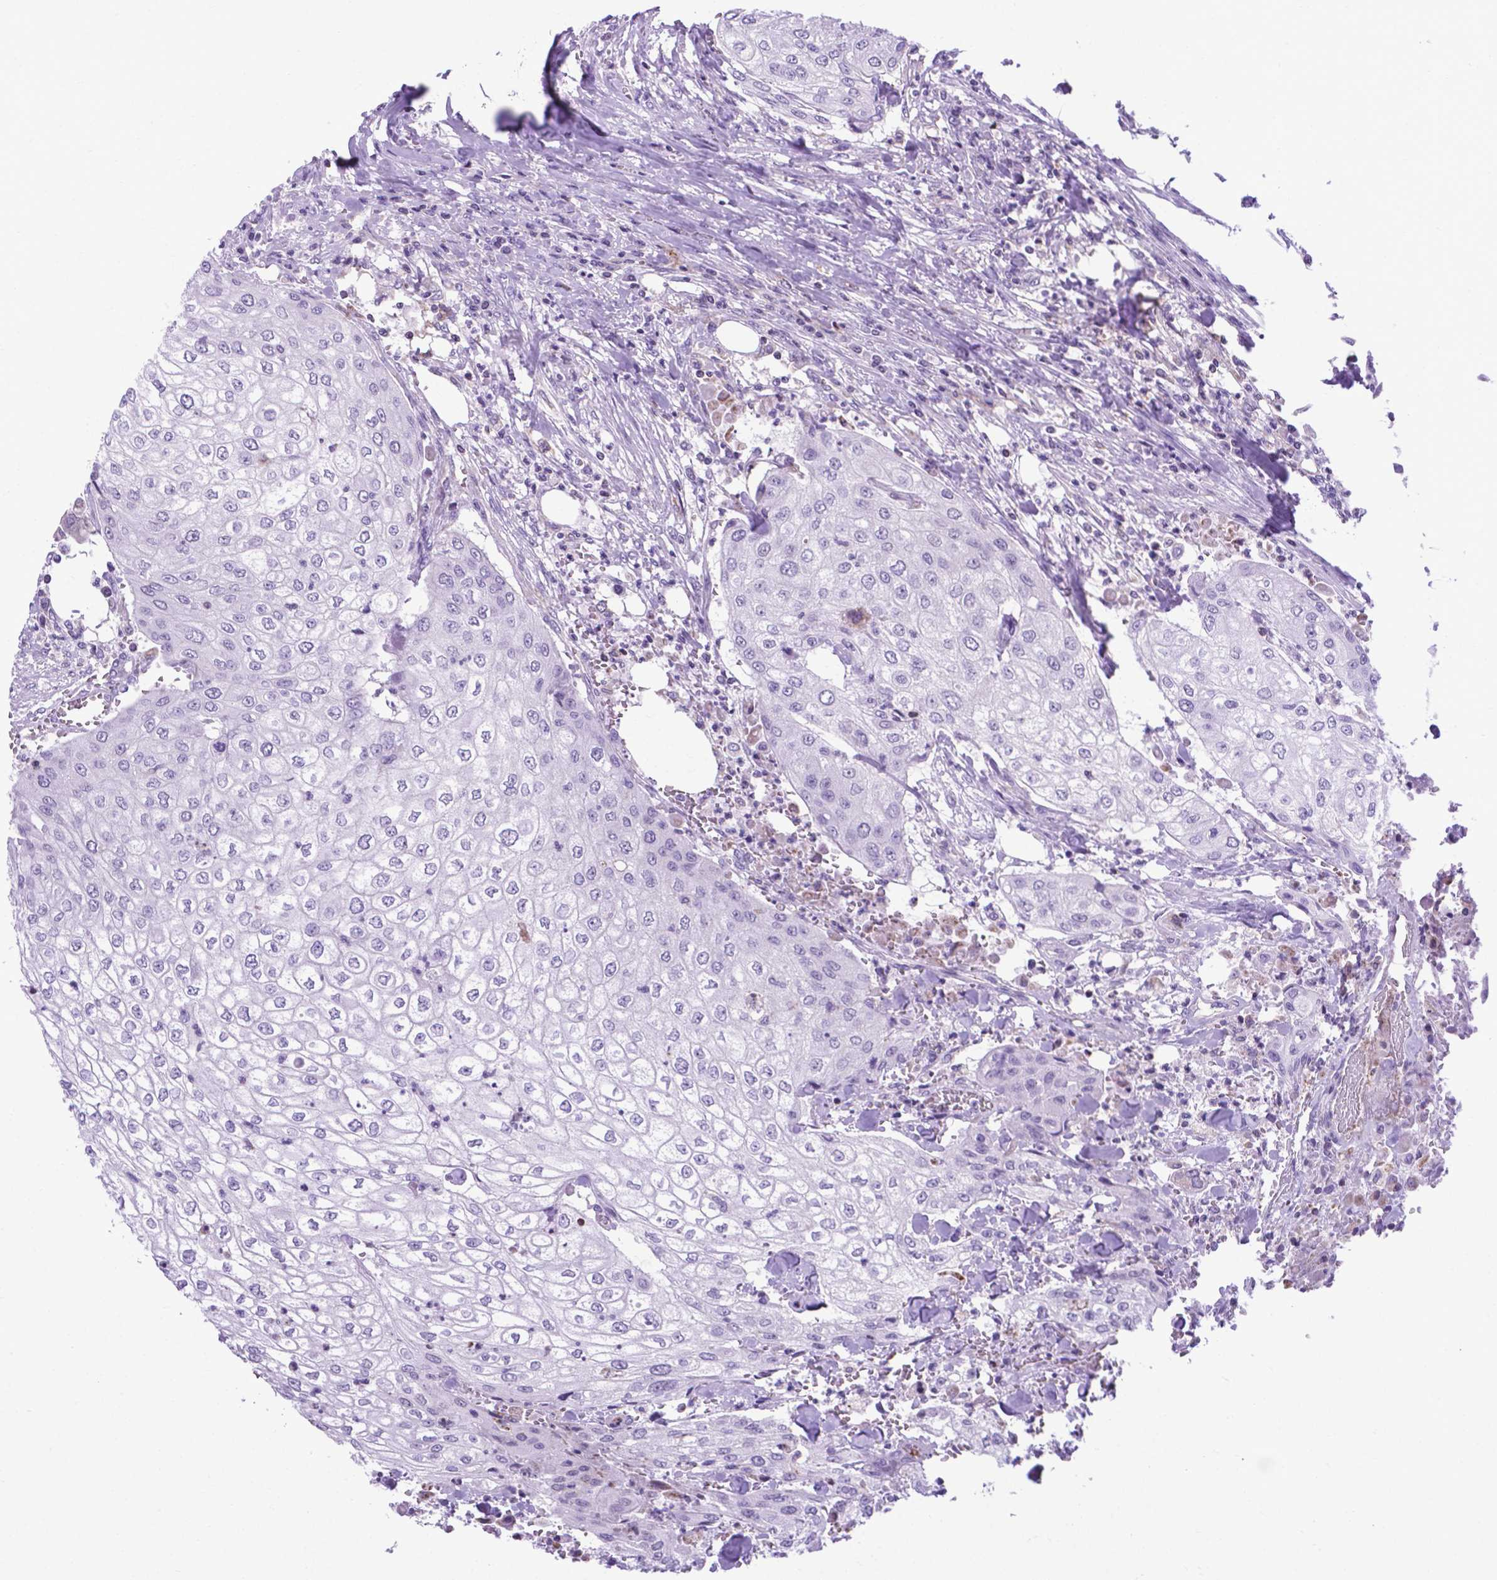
{"staining": {"intensity": "negative", "quantity": "none", "location": "none"}, "tissue": "urothelial cancer", "cell_type": "Tumor cells", "image_type": "cancer", "snomed": [{"axis": "morphology", "description": "Urothelial carcinoma, High grade"}, {"axis": "topography", "description": "Urinary bladder"}], "caption": "Immunohistochemical staining of high-grade urothelial carcinoma shows no significant positivity in tumor cells.", "gene": "POU3F3", "patient": {"sex": "male", "age": 62}}